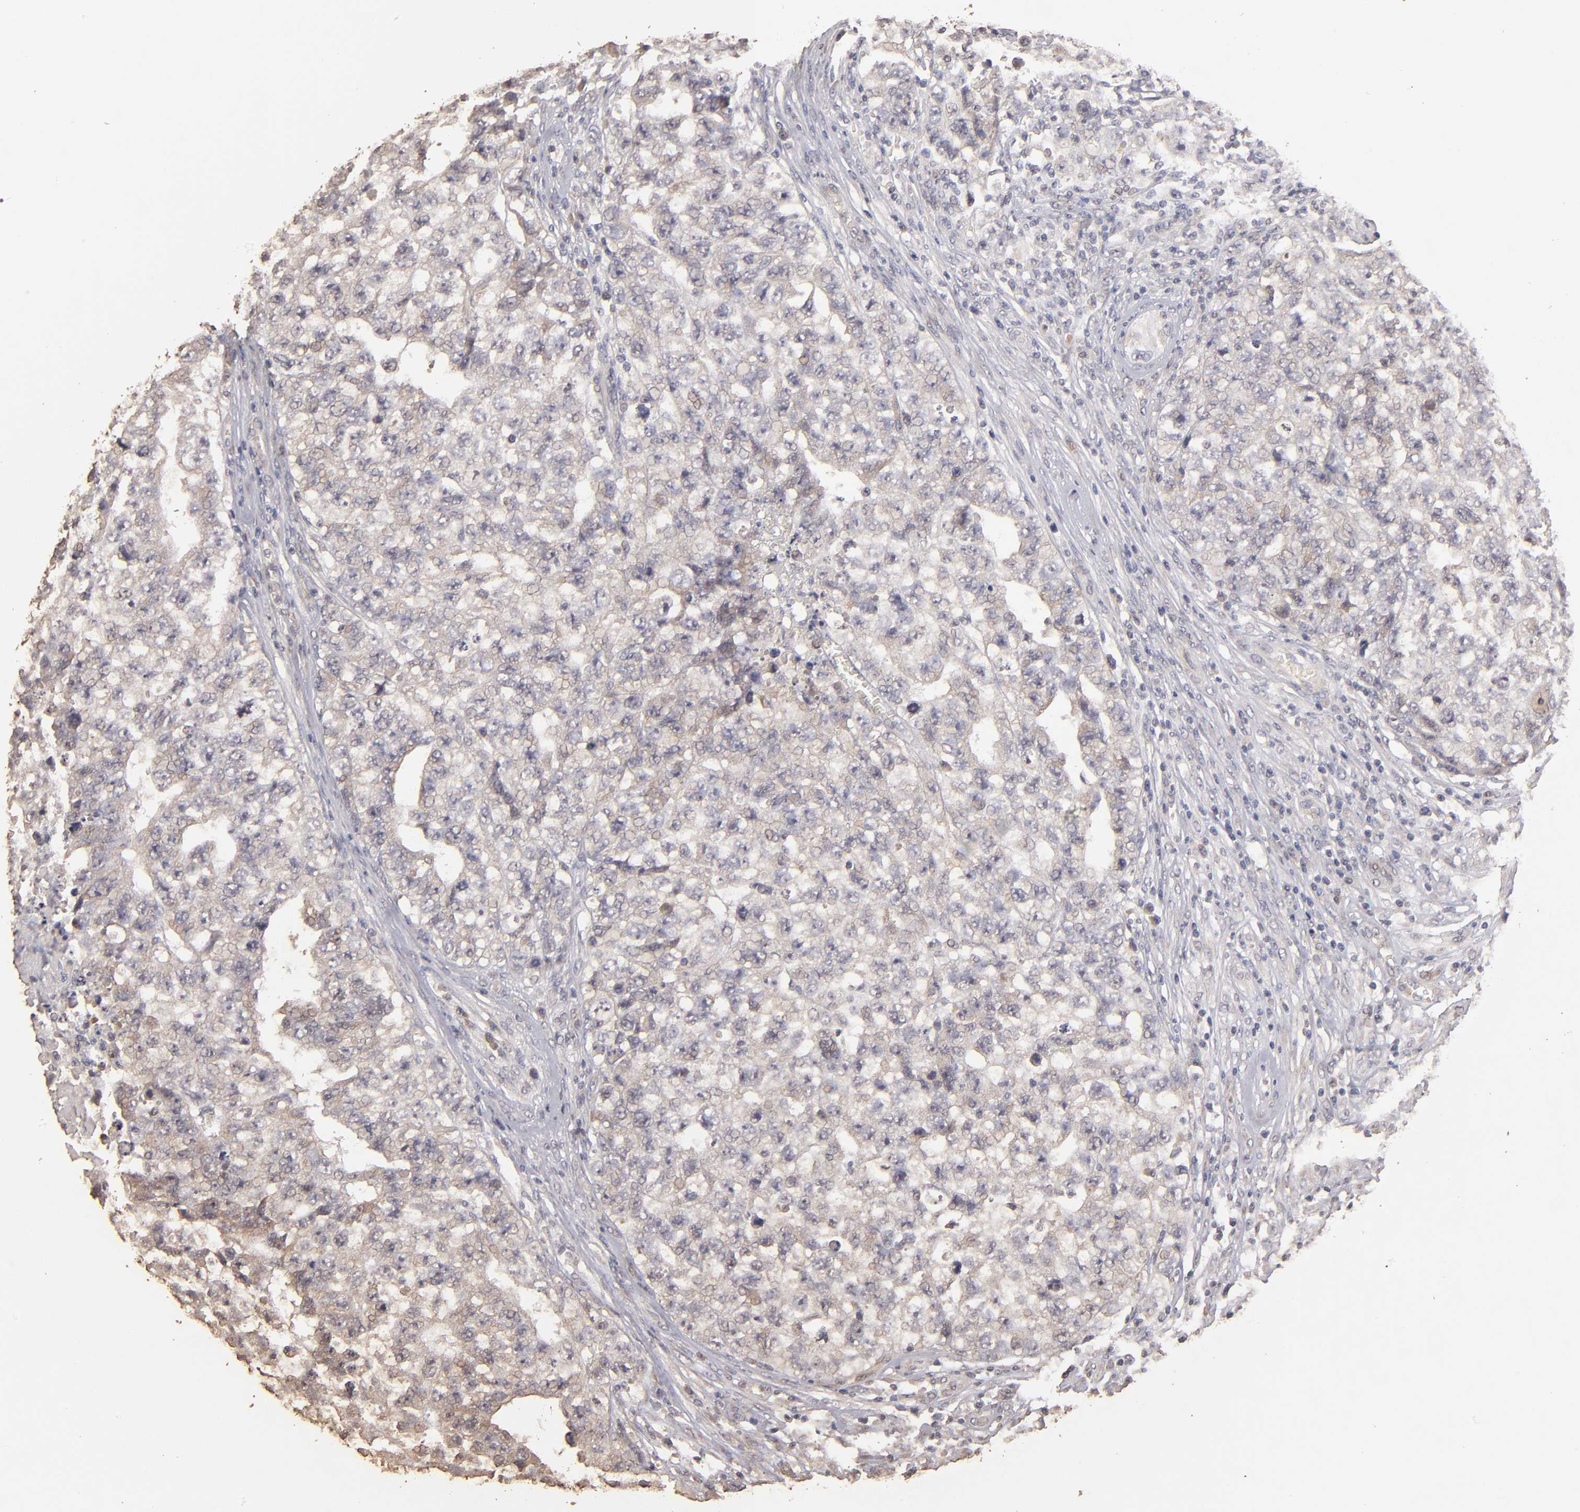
{"staining": {"intensity": "weak", "quantity": "<25%", "location": "cytoplasmic/membranous"}, "tissue": "testis cancer", "cell_type": "Tumor cells", "image_type": "cancer", "snomed": [{"axis": "morphology", "description": "Carcinoma, Embryonal, NOS"}, {"axis": "topography", "description": "Testis"}], "caption": "IHC image of testis cancer (embryonal carcinoma) stained for a protein (brown), which reveals no positivity in tumor cells. The staining was performed using DAB to visualize the protein expression in brown, while the nuclei were stained in blue with hematoxylin (Magnification: 20x).", "gene": "OPHN1", "patient": {"sex": "male", "age": 31}}